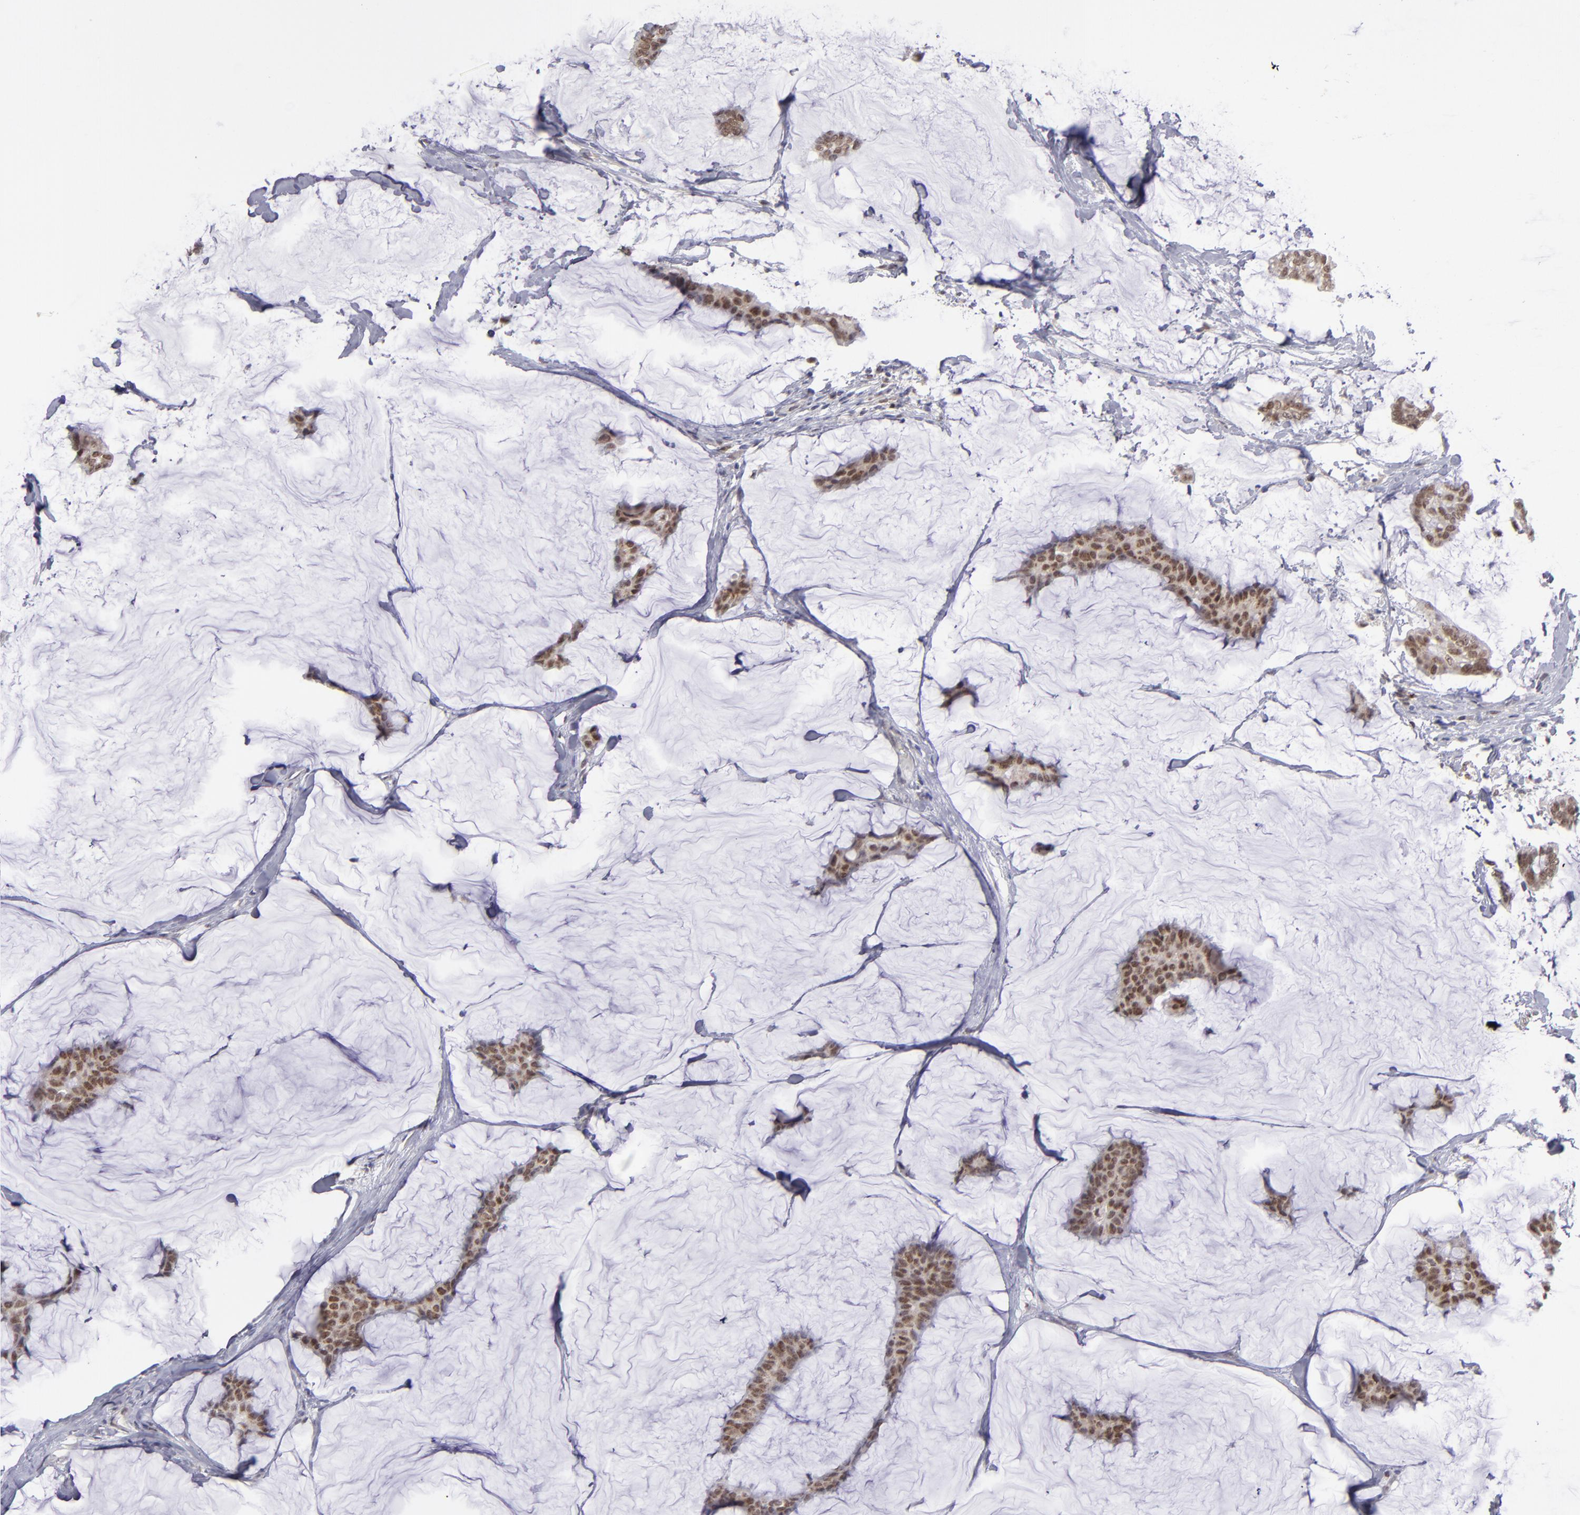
{"staining": {"intensity": "moderate", "quantity": ">75%", "location": "nuclear"}, "tissue": "breast cancer", "cell_type": "Tumor cells", "image_type": "cancer", "snomed": [{"axis": "morphology", "description": "Duct carcinoma"}, {"axis": "topography", "description": "Breast"}], "caption": "IHC image of human breast cancer stained for a protein (brown), which demonstrates medium levels of moderate nuclear positivity in about >75% of tumor cells.", "gene": "RREB1", "patient": {"sex": "female", "age": 93}}